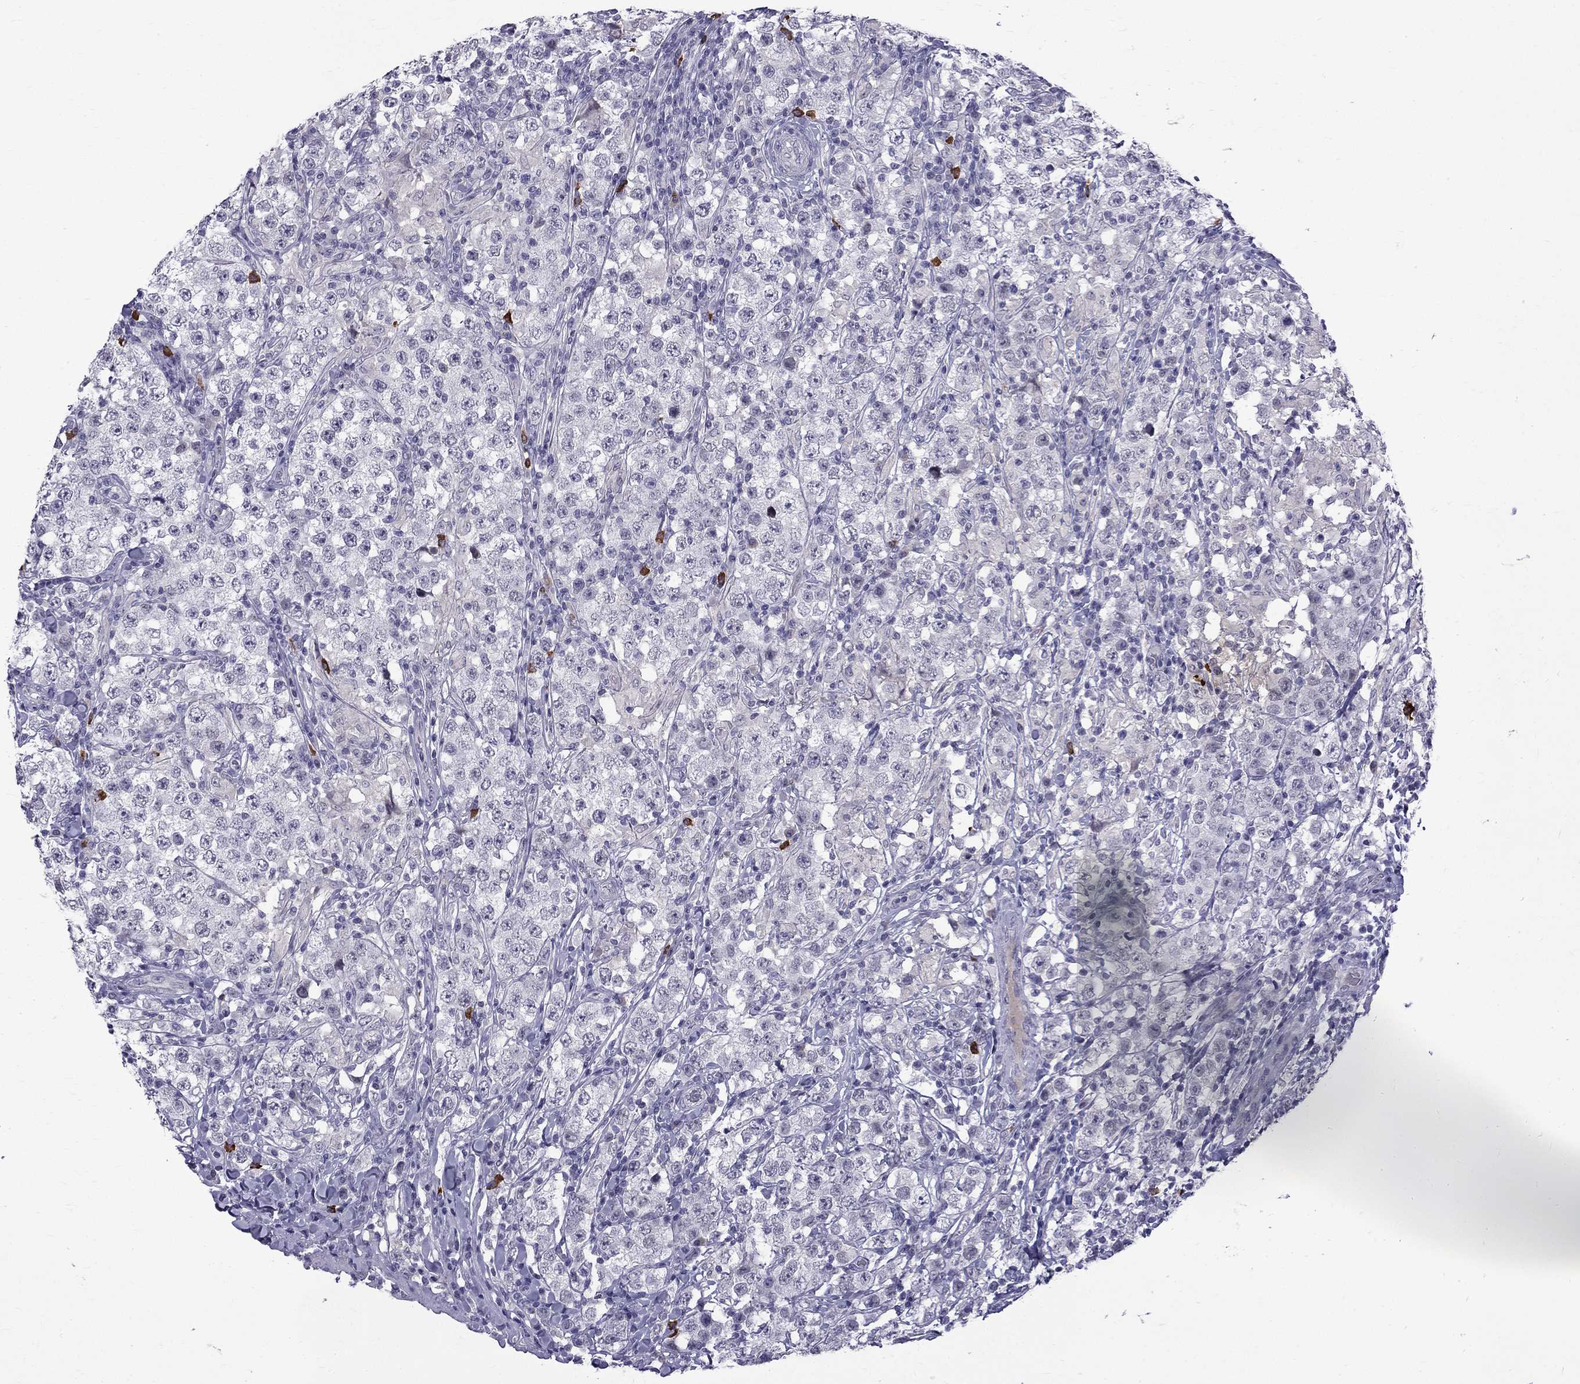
{"staining": {"intensity": "negative", "quantity": "none", "location": "none"}, "tissue": "testis cancer", "cell_type": "Tumor cells", "image_type": "cancer", "snomed": [{"axis": "morphology", "description": "Seminoma, NOS"}, {"axis": "morphology", "description": "Carcinoma, Embryonal, NOS"}, {"axis": "topography", "description": "Testis"}], "caption": "Tumor cells show no significant positivity in testis cancer (seminoma).", "gene": "RTL9", "patient": {"sex": "male", "age": 41}}